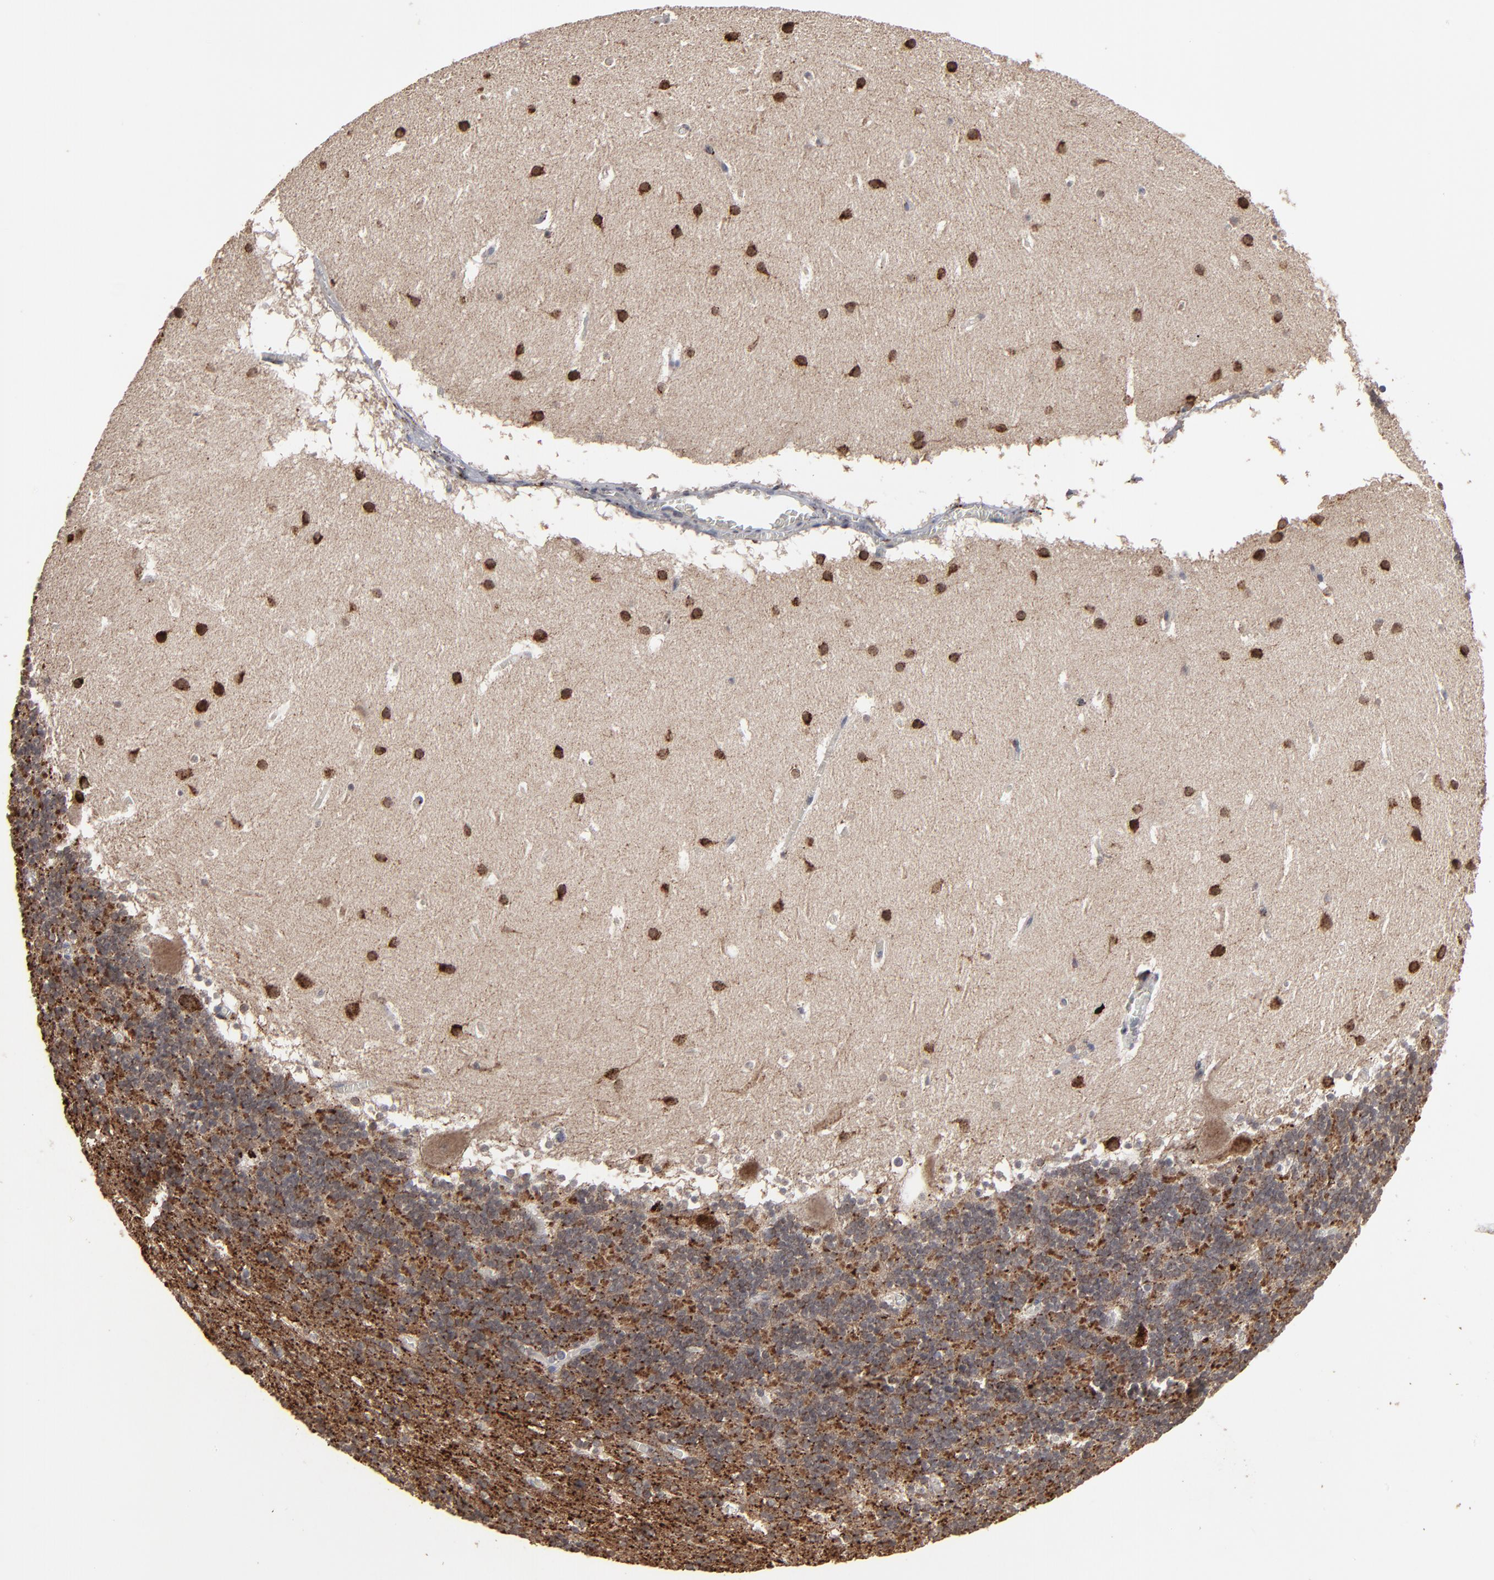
{"staining": {"intensity": "moderate", "quantity": "25%-75%", "location": "cytoplasmic/membranous"}, "tissue": "cerebellum", "cell_type": "Cells in granular layer", "image_type": "normal", "snomed": [{"axis": "morphology", "description": "Normal tissue, NOS"}, {"axis": "topography", "description": "Cerebellum"}], "caption": "A brown stain shows moderate cytoplasmic/membranous positivity of a protein in cells in granular layer of unremarkable human cerebellum. (DAB (3,3'-diaminobenzidine) = brown stain, brightfield microscopy at high magnification).", "gene": "SLC22A17", "patient": {"sex": "male", "age": 45}}